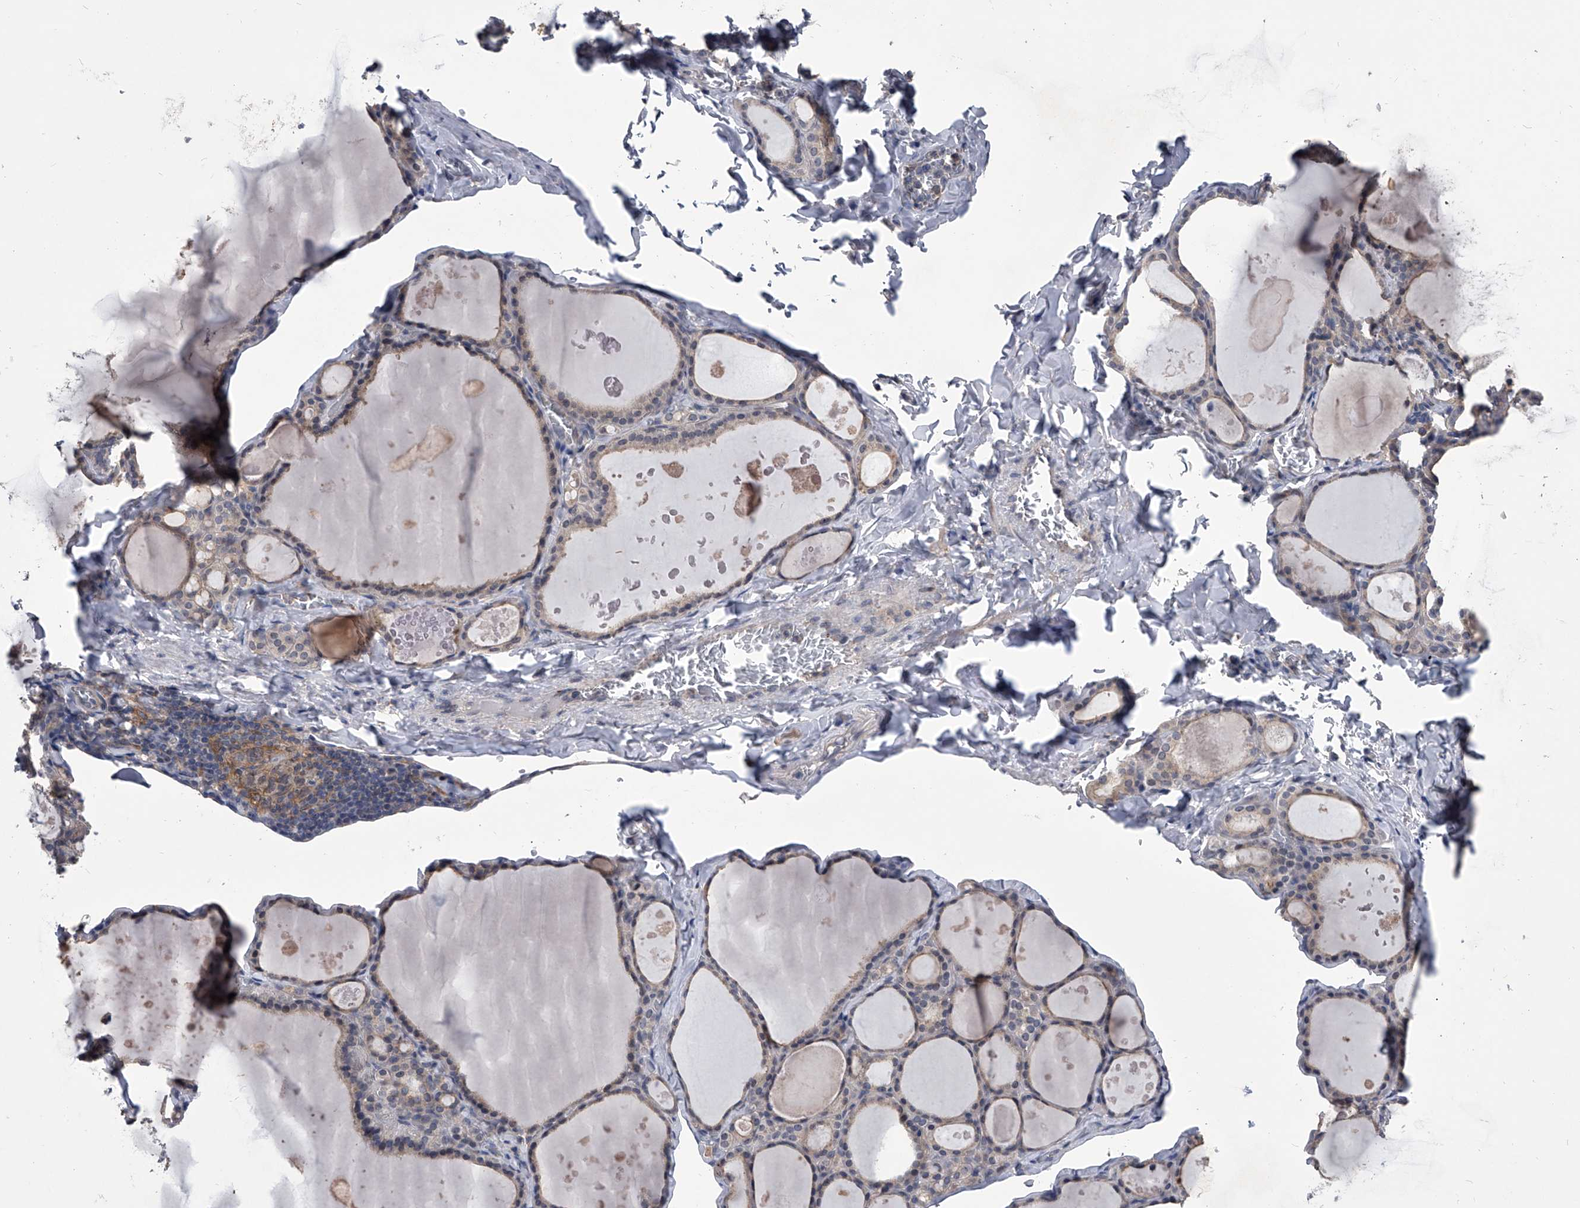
{"staining": {"intensity": "weak", "quantity": "25%-75%", "location": "cytoplasmic/membranous"}, "tissue": "thyroid gland", "cell_type": "Glandular cells", "image_type": "normal", "snomed": [{"axis": "morphology", "description": "Normal tissue, NOS"}, {"axis": "topography", "description": "Thyroid gland"}], "caption": "About 25%-75% of glandular cells in benign human thyroid gland demonstrate weak cytoplasmic/membranous protein positivity as visualized by brown immunohistochemical staining.", "gene": "MAP4K3", "patient": {"sex": "male", "age": 56}}